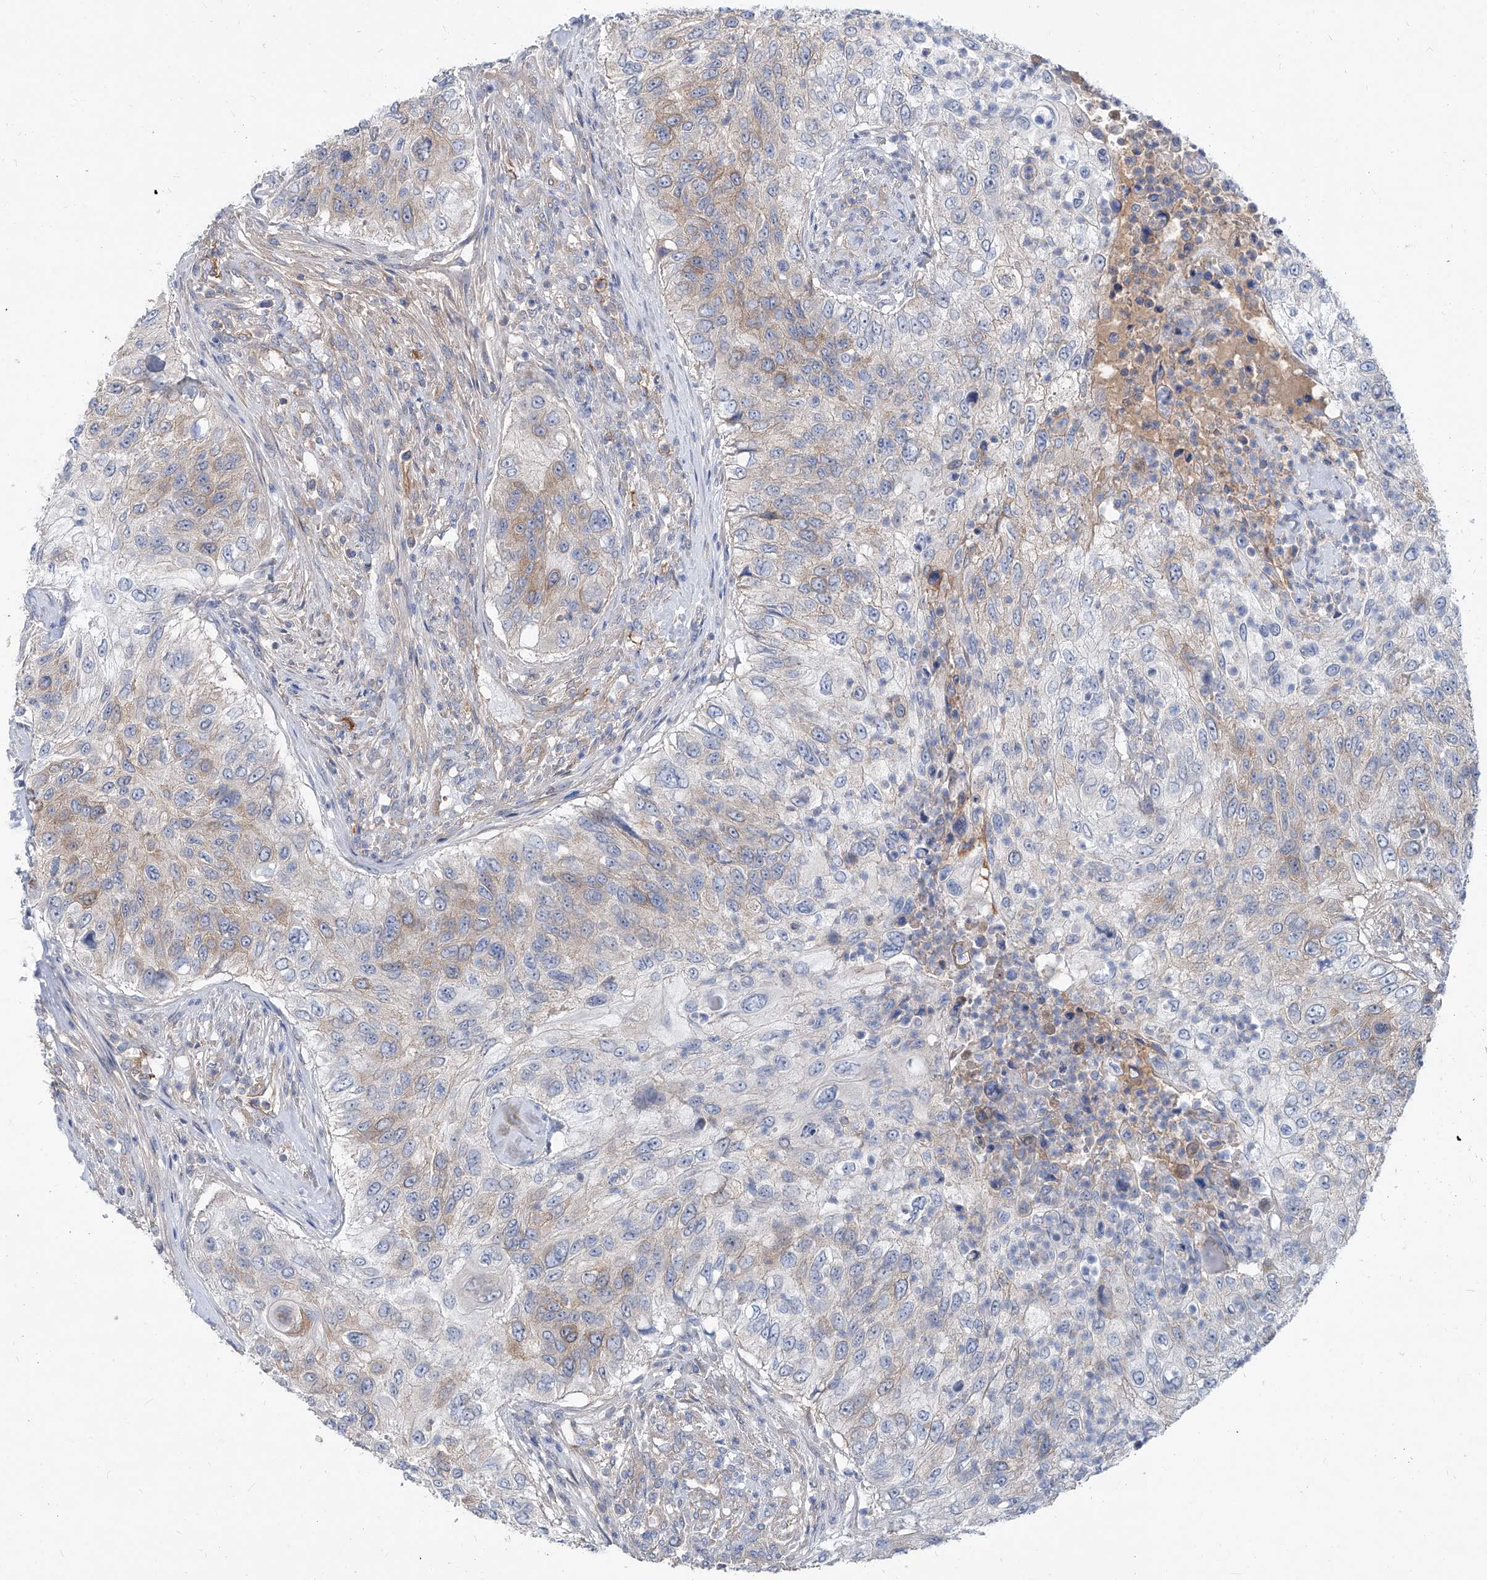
{"staining": {"intensity": "weak", "quantity": "<25%", "location": "cytoplasmic/membranous"}, "tissue": "urothelial cancer", "cell_type": "Tumor cells", "image_type": "cancer", "snomed": [{"axis": "morphology", "description": "Urothelial carcinoma, High grade"}, {"axis": "topography", "description": "Urinary bladder"}], "caption": "High magnification brightfield microscopy of high-grade urothelial carcinoma stained with DAB (3,3'-diaminobenzidine) (brown) and counterstained with hematoxylin (blue): tumor cells show no significant positivity.", "gene": "AKAP10", "patient": {"sex": "female", "age": 60}}